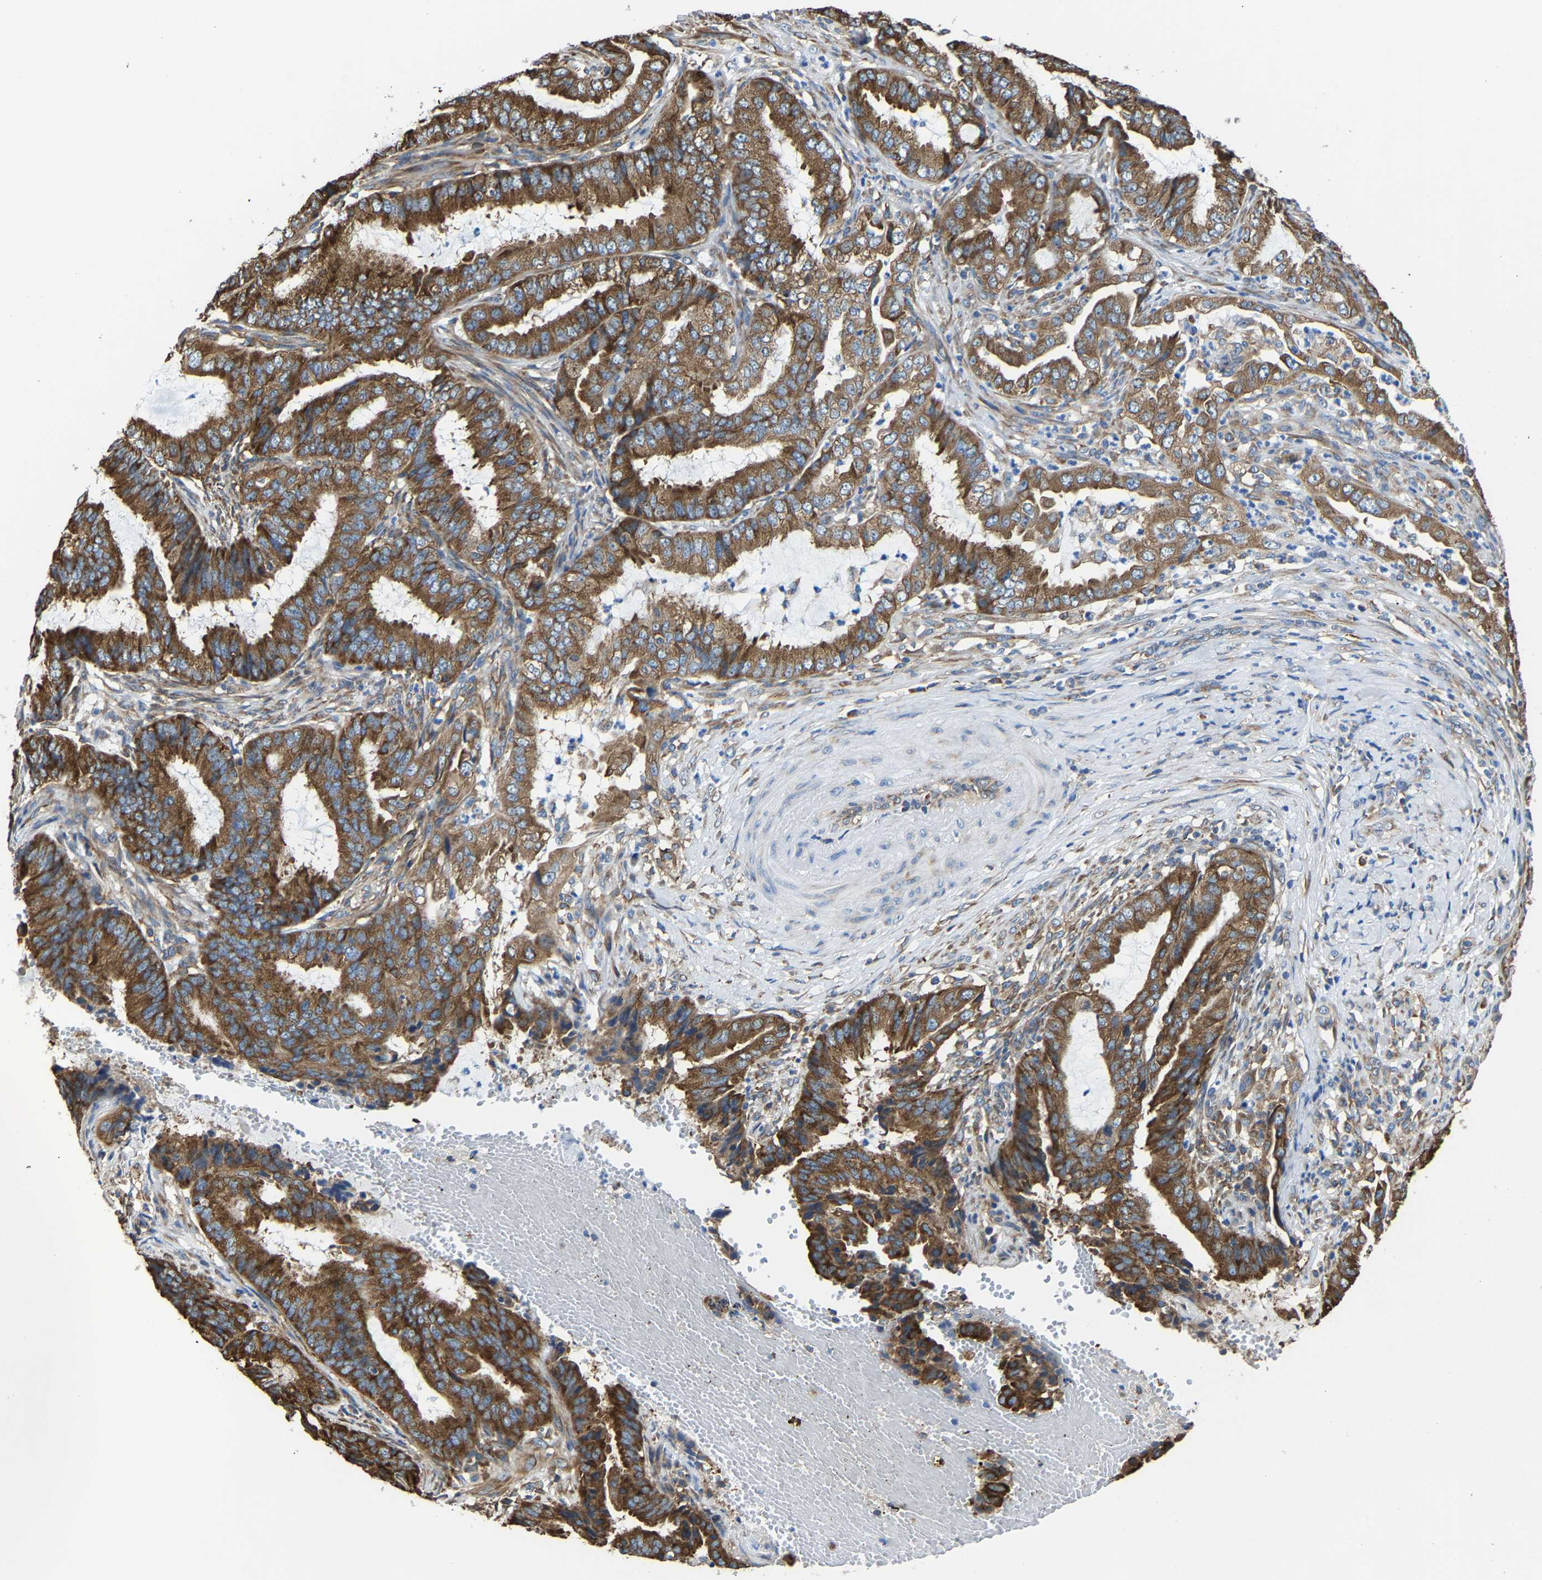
{"staining": {"intensity": "strong", "quantity": ">75%", "location": "cytoplasmic/membranous"}, "tissue": "endometrial cancer", "cell_type": "Tumor cells", "image_type": "cancer", "snomed": [{"axis": "morphology", "description": "Adenocarcinoma, NOS"}, {"axis": "topography", "description": "Endometrium"}], "caption": "DAB (3,3'-diaminobenzidine) immunohistochemical staining of endometrial adenocarcinoma reveals strong cytoplasmic/membranous protein expression in approximately >75% of tumor cells. The staining was performed using DAB to visualize the protein expression in brown, while the nuclei were stained in blue with hematoxylin (Magnification: 20x).", "gene": "G3BP2", "patient": {"sex": "female", "age": 51}}